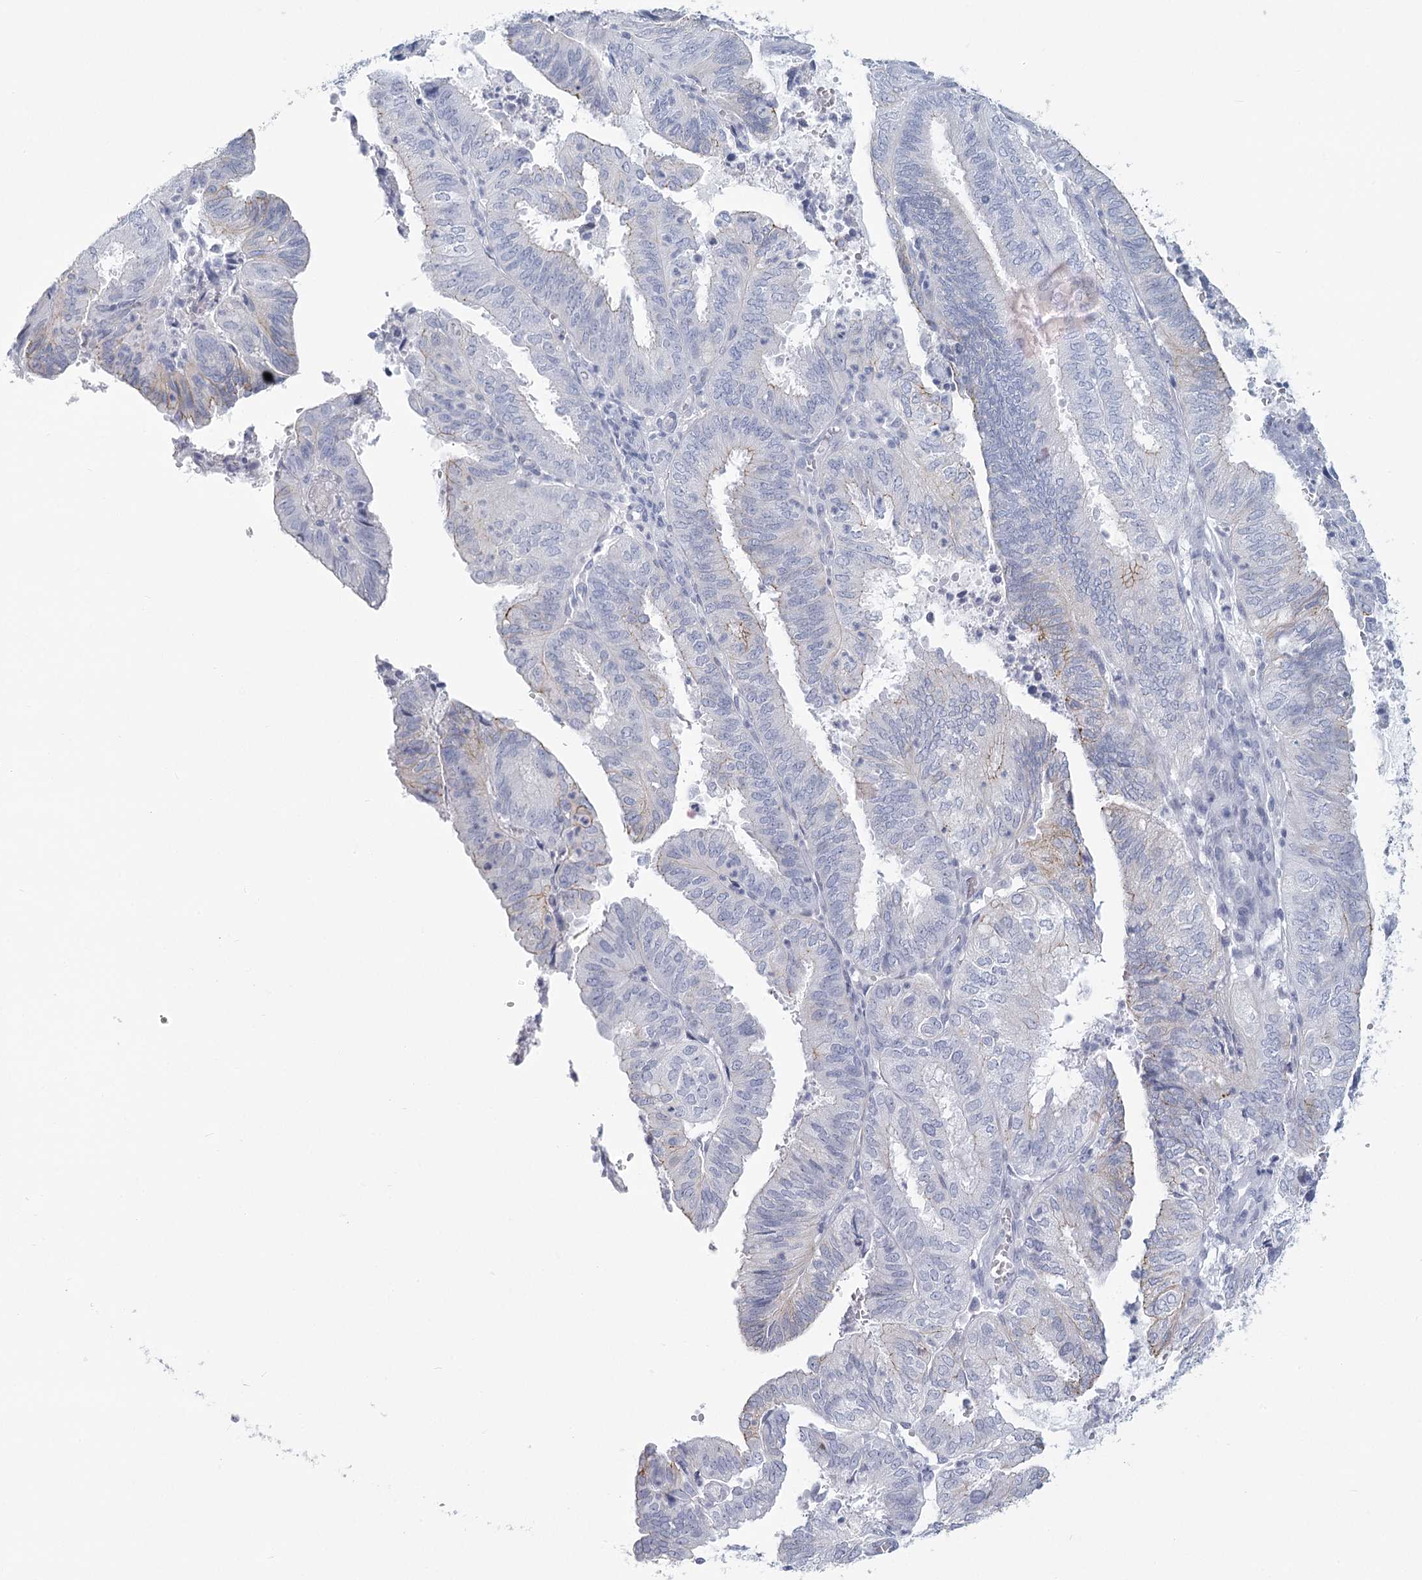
{"staining": {"intensity": "weak", "quantity": "<25%", "location": "cytoplasmic/membranous"}, "tissue": "endometrial cancer", "cell_type": "Tumor cells", "image_type": "cancer", "snomed": [{"axis": "morphology", "description": "Adenocarcinoma, NOS"}, {"axis": "topography", "description": "Uterus"}], "caption": "High power microscopy histopathology image of an immunohistochemistry micrograph of adenocarcinoma (endometrial), revealing no significant positivity in tumor cells. (Brightfield microscopy of DAB IHC at high magnification).", "gene": "WNT8B", "patient": {"sex": "female", "age": 60}}